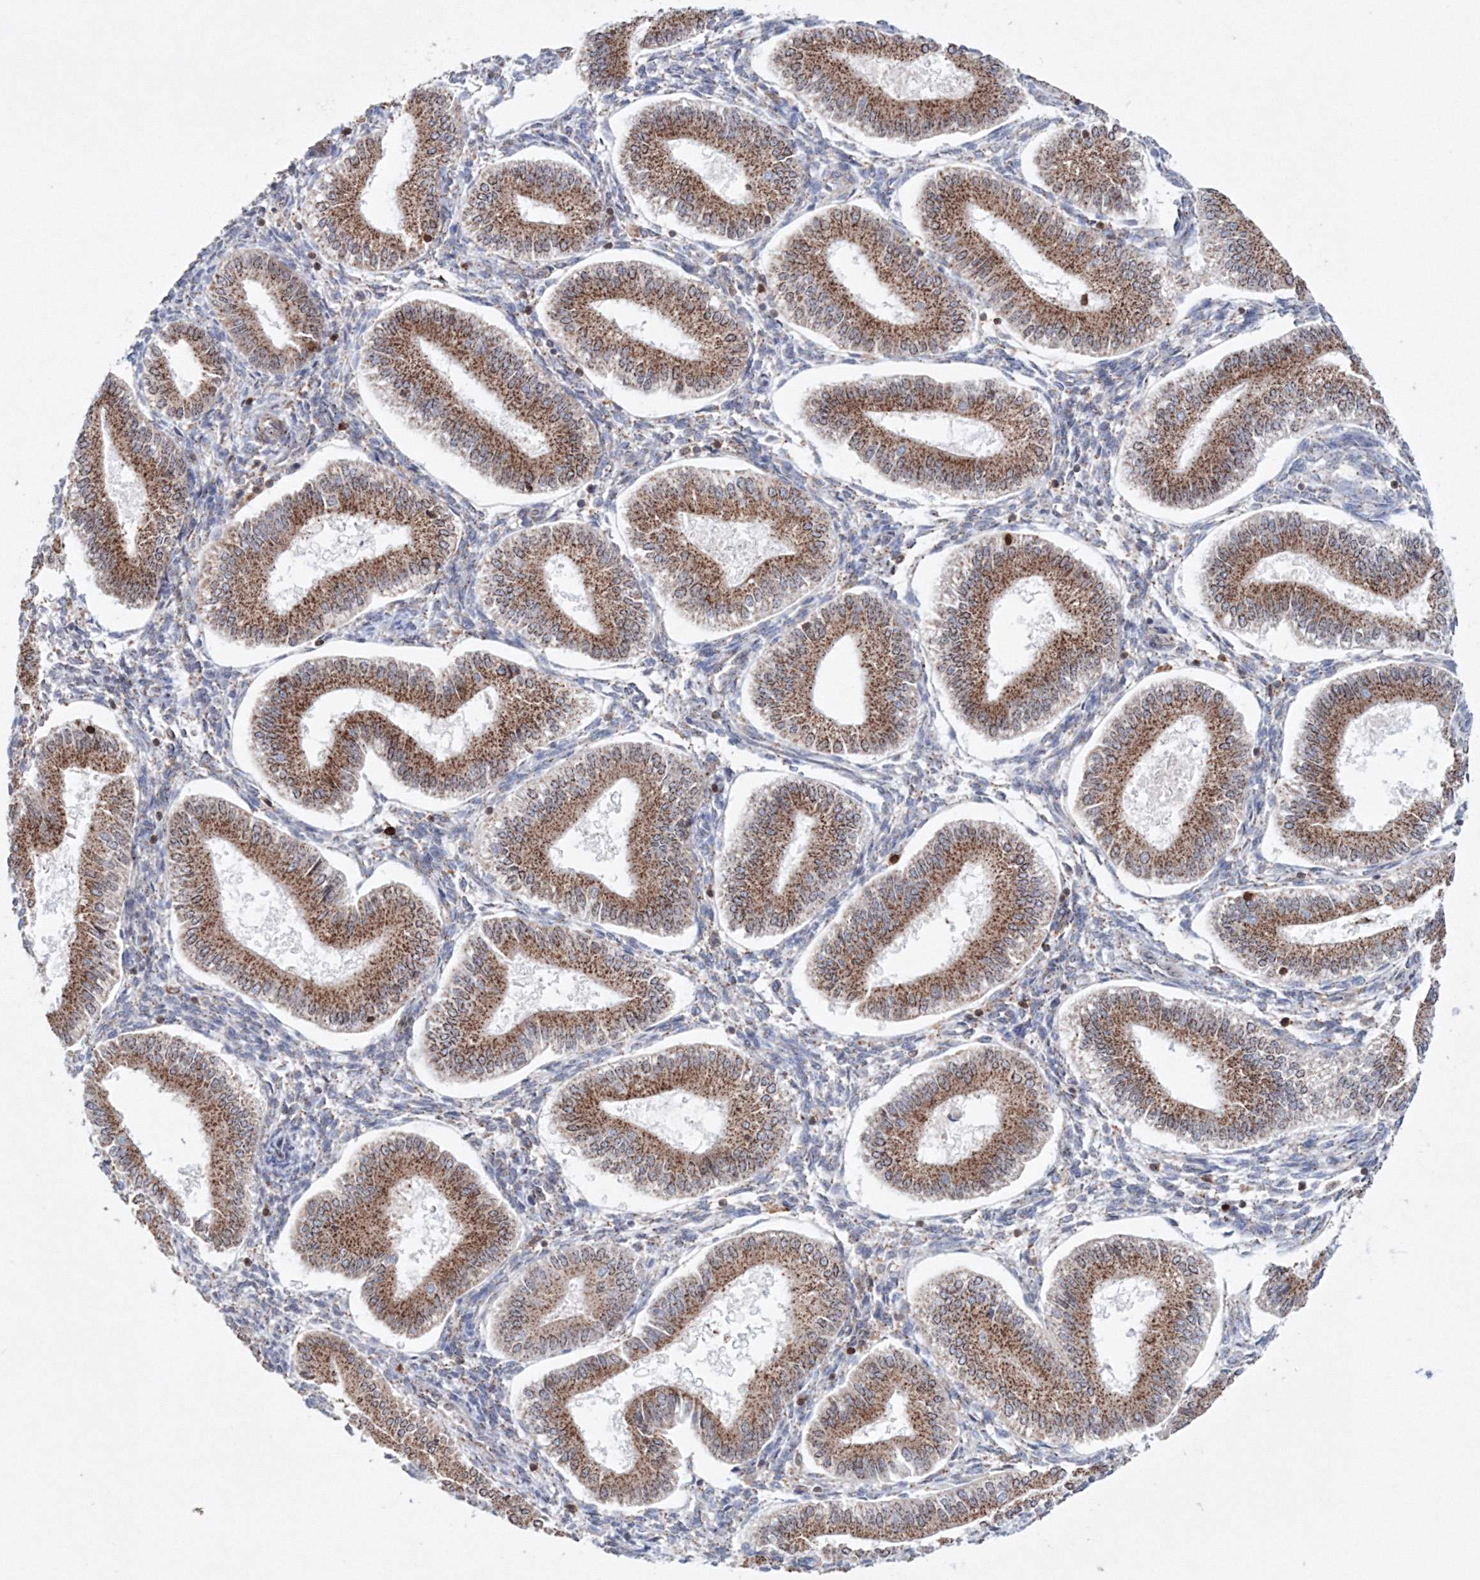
{"staining": {"intensity": "negative", "quantity": "none", "location": "none"}, "tissue": "endometrium", "cell_type": "Cells in endometrial stroma", "image_type": "normal", "snomed": [{"axis": "morphology", "description": "Normal tissue, NOS"}, {"axis": "topography", "description": "Endometrium"}], "caption": "The immunohistochemistry image has no significant staining in cells in endometrial stroma of endometrium. The staining is performed using DAB brown chromogen with nuclei counter-stained in using hematoxylin.", "gene": "ARCN1", "patient": {"sex": "female", "age": 39}}